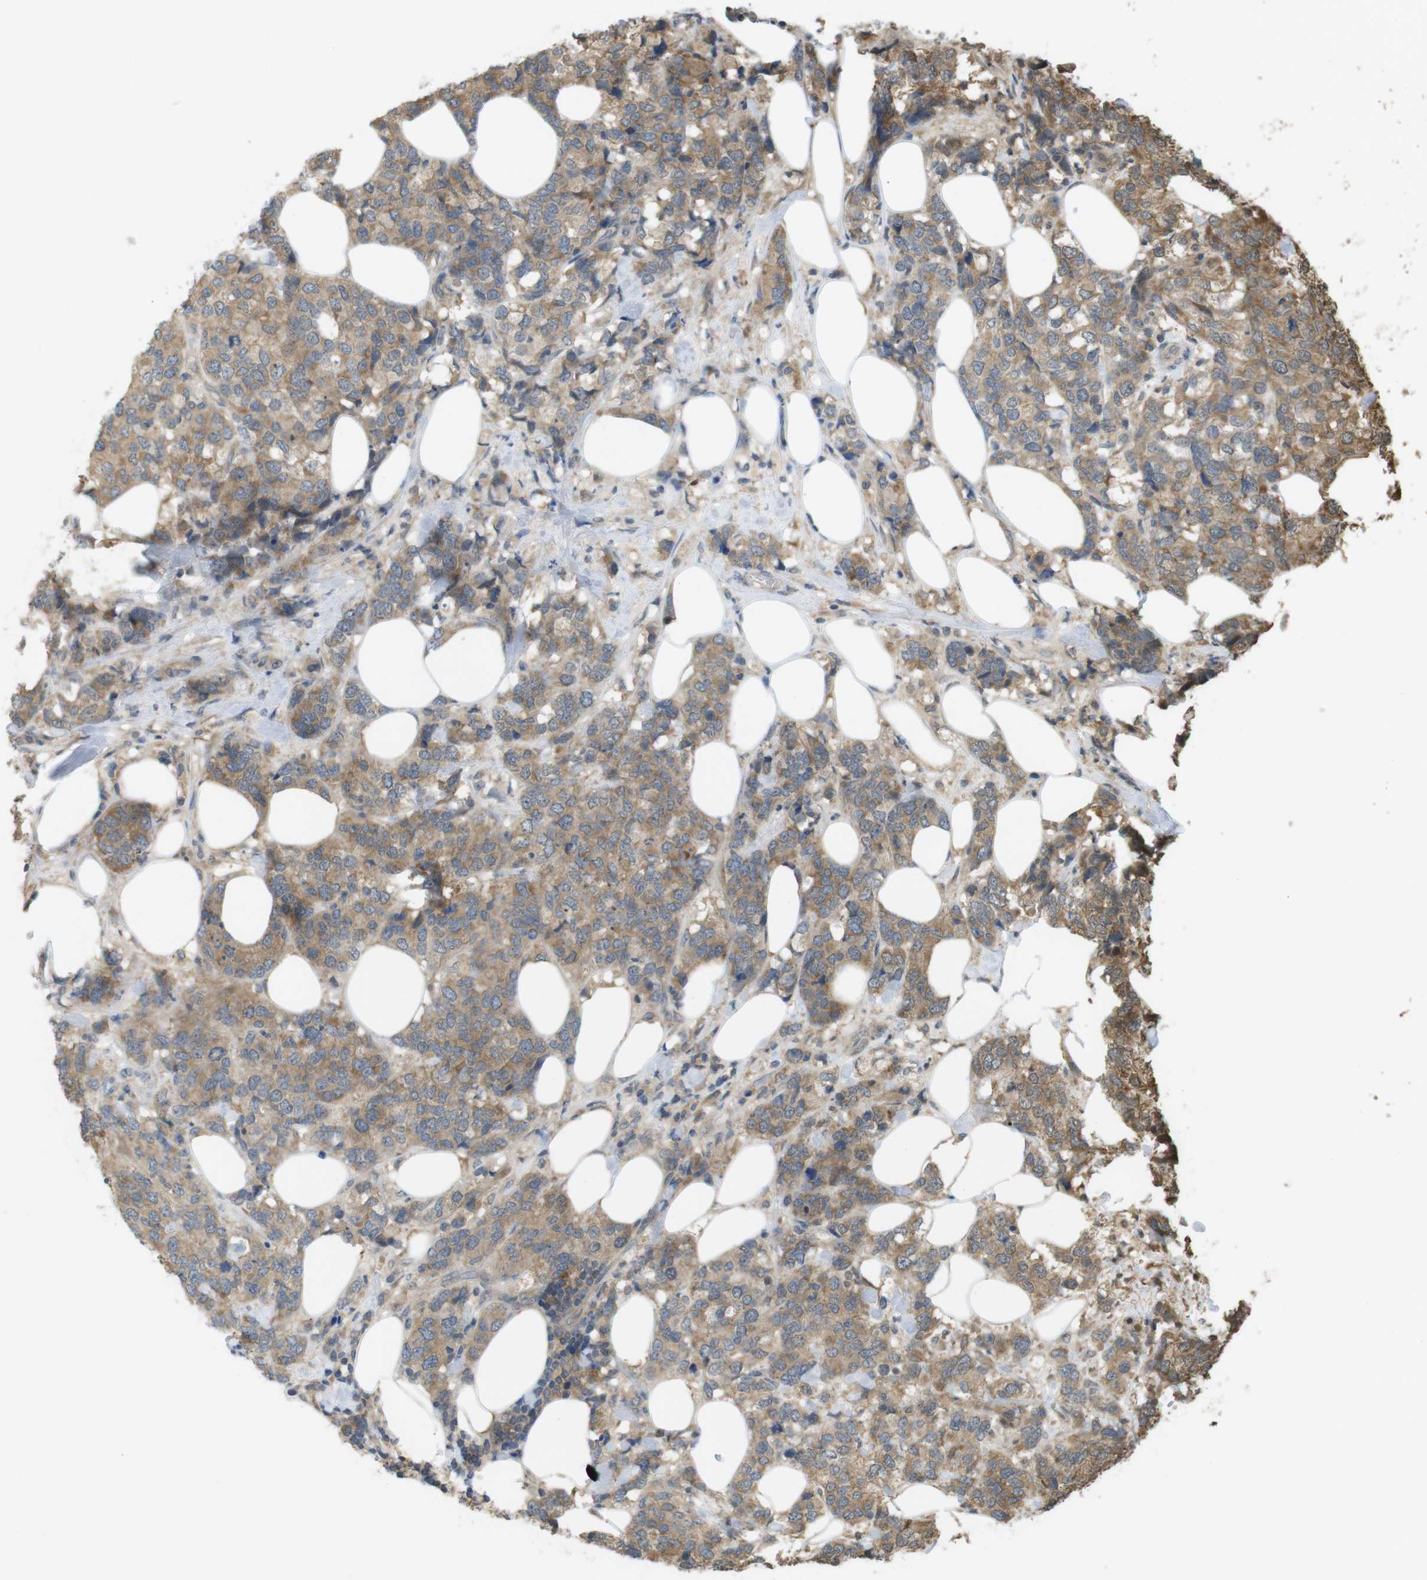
{"staining": {"intensity": "moderate", "quantity": ">75%", "location": "cytoplasmic/membranous"}, "tissue": "breast cancer", "cell_type": "Tumor cells", "image_type": "cancer", "snomed": [{"axis": "morphology", "description": "Lobular carcinoma"}, {"axis": "topography", "description": "Breast"}], "caption": "Protein expression analysis of human breast cancer (lobular carcinoma) reveals moderate cytoplasmic/membranous positivity in about >75% of tumor cells.", "gene": "RNF130", "patient": {"sex": "female", "age": 59}}